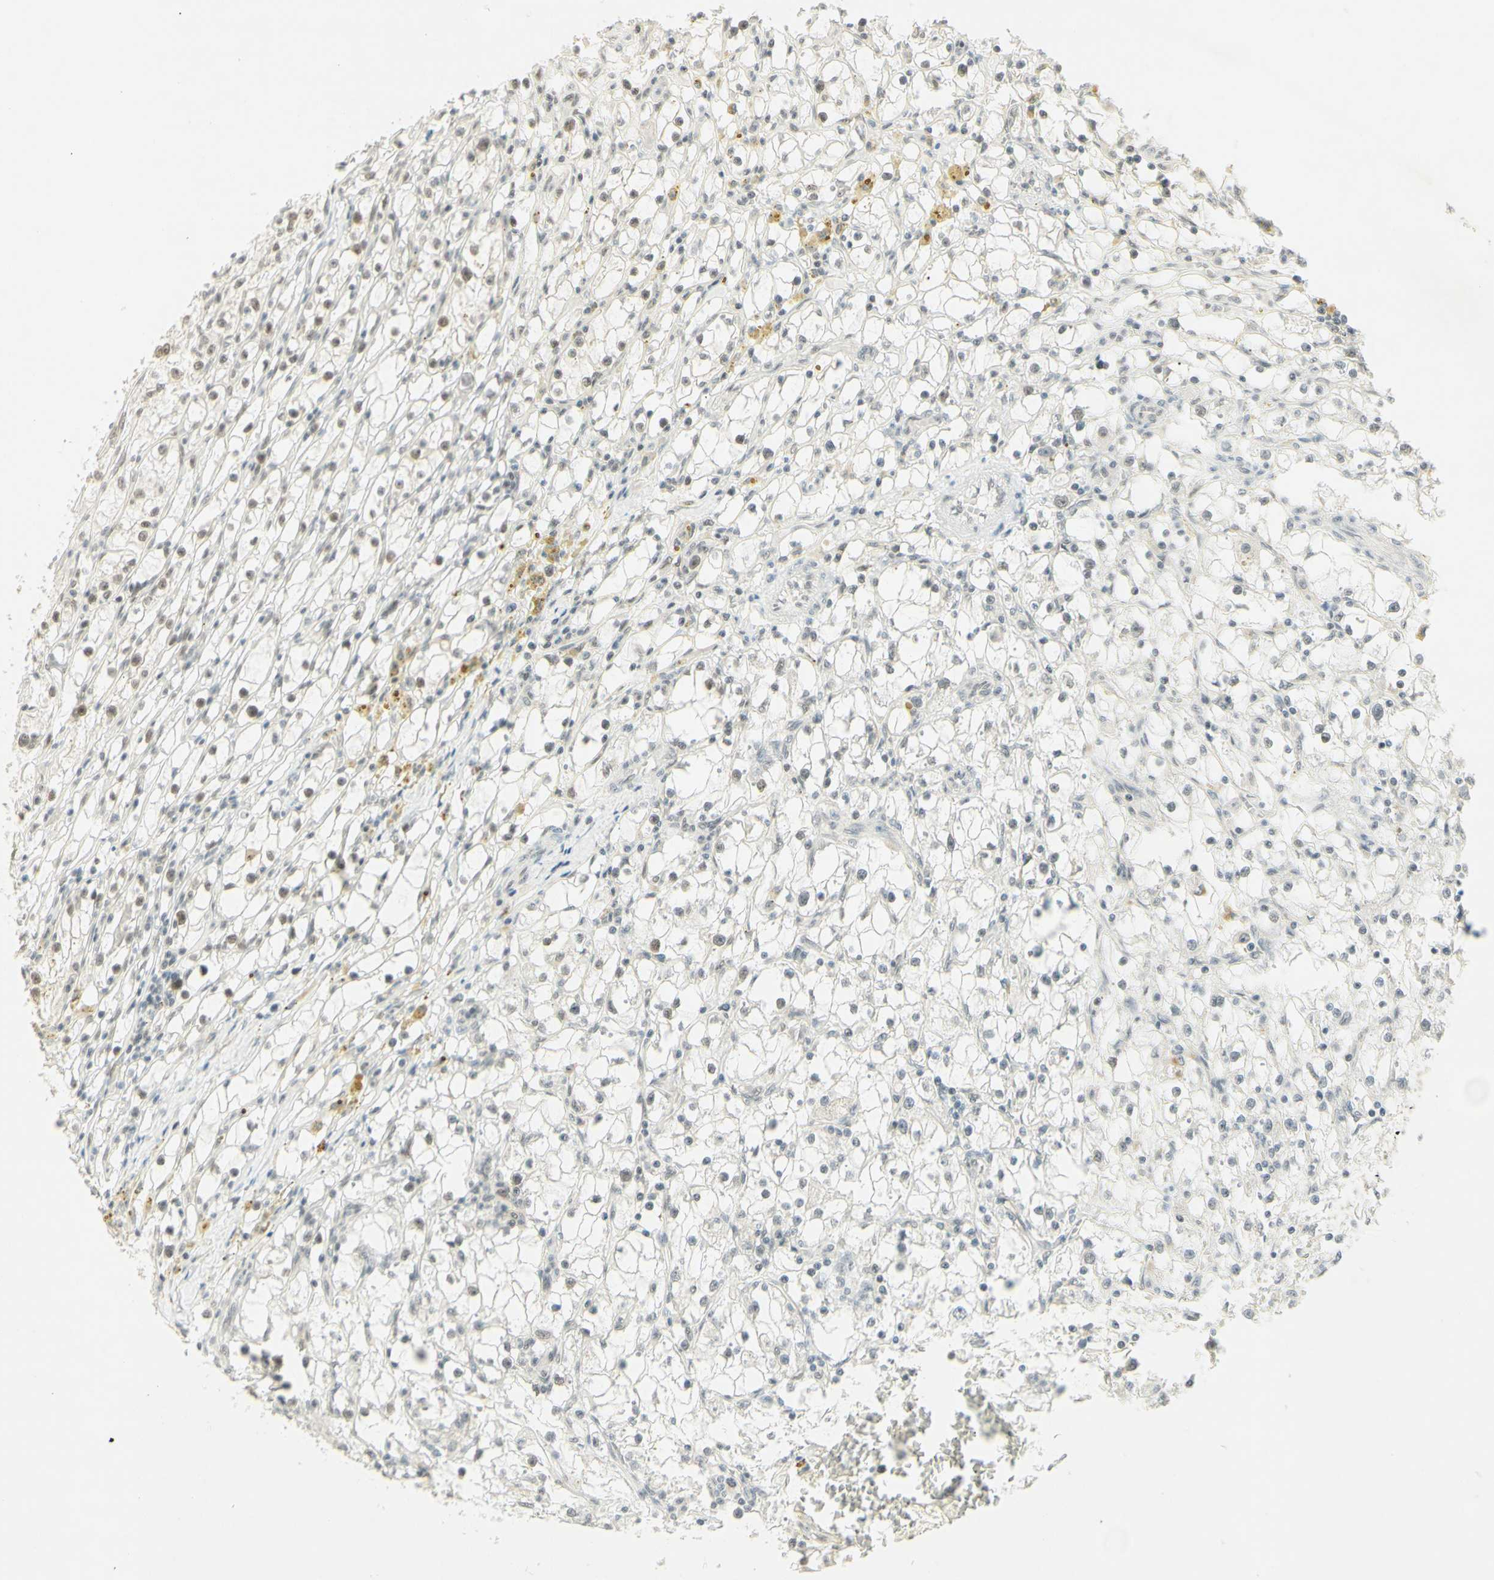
{"staining": {"intensity": "negative", "quantity": "none", "location": "none"}, "tissue": "renal cancer", "cell_type": "Tumor cells", "image_type": "cancer", "snomed": [{"axis": "morphology", "description": "Adenocarcinoma, NOS"}, {"axis": "topography", "description": "Kidney"}], "caption": "Immunohistochemistry of adenocarcinoma (renal) demonstrates no positivity in tumor cells.", "gene": "PMS2", "patient": {"sex": "male", "age": 56}}